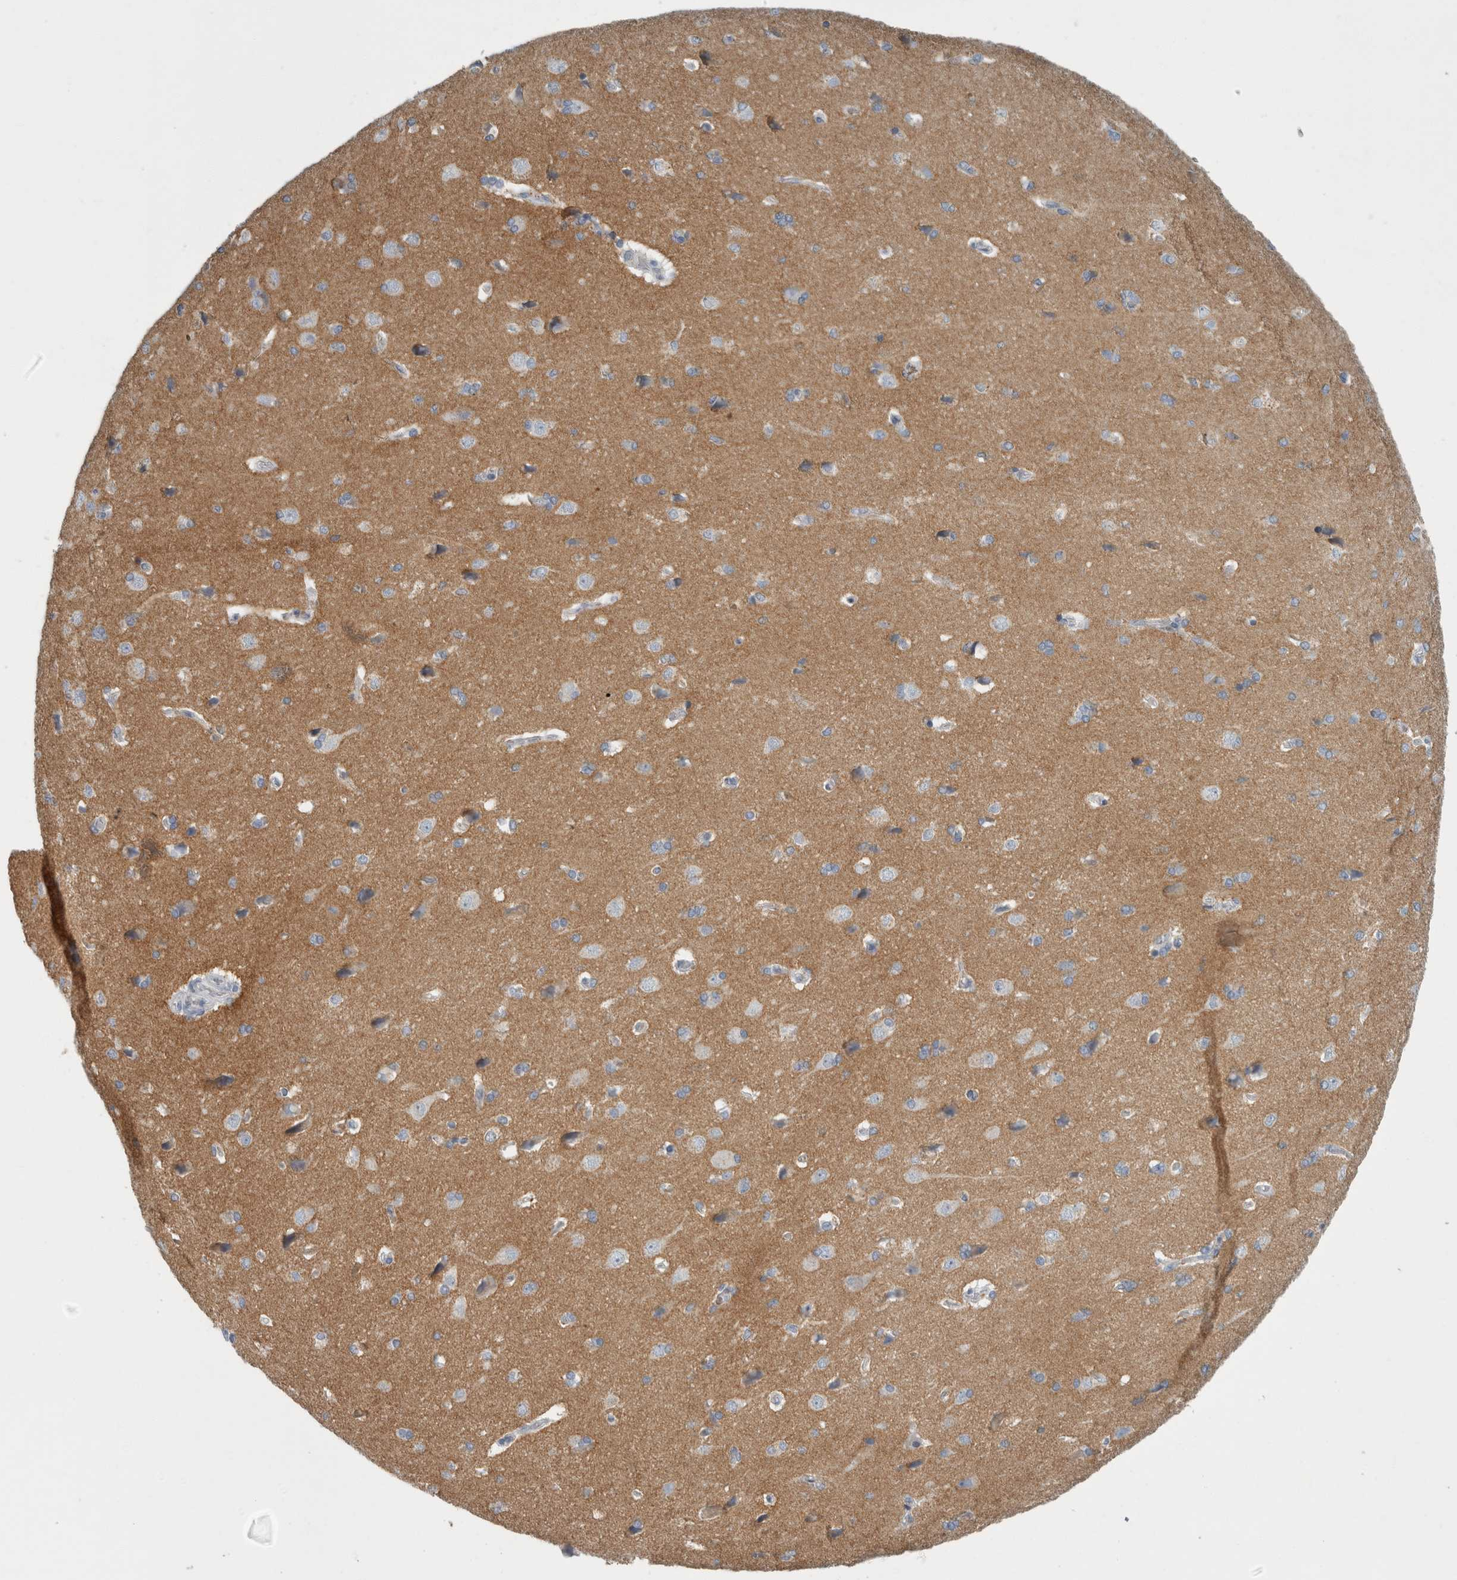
{"staining": {"intensity": "negative", "quantity": "none", "location": "none"}, "tissue": "cerebral cortex", "cell_type": "Endothelial cells", "image_type": "normal", "snomed": [{"axis": "morphology", "description": "Normal tissue, NOS"}, {"axis": "topography", "description": "Cerebral cortex"}], "caption": "An image of human cerebral cortex is negative for staining in endothelial cells. (IHC, brightfield microscopy, high magnification).", "gene": "CHL1", "patient": {"sex": "male", "age": 62}}